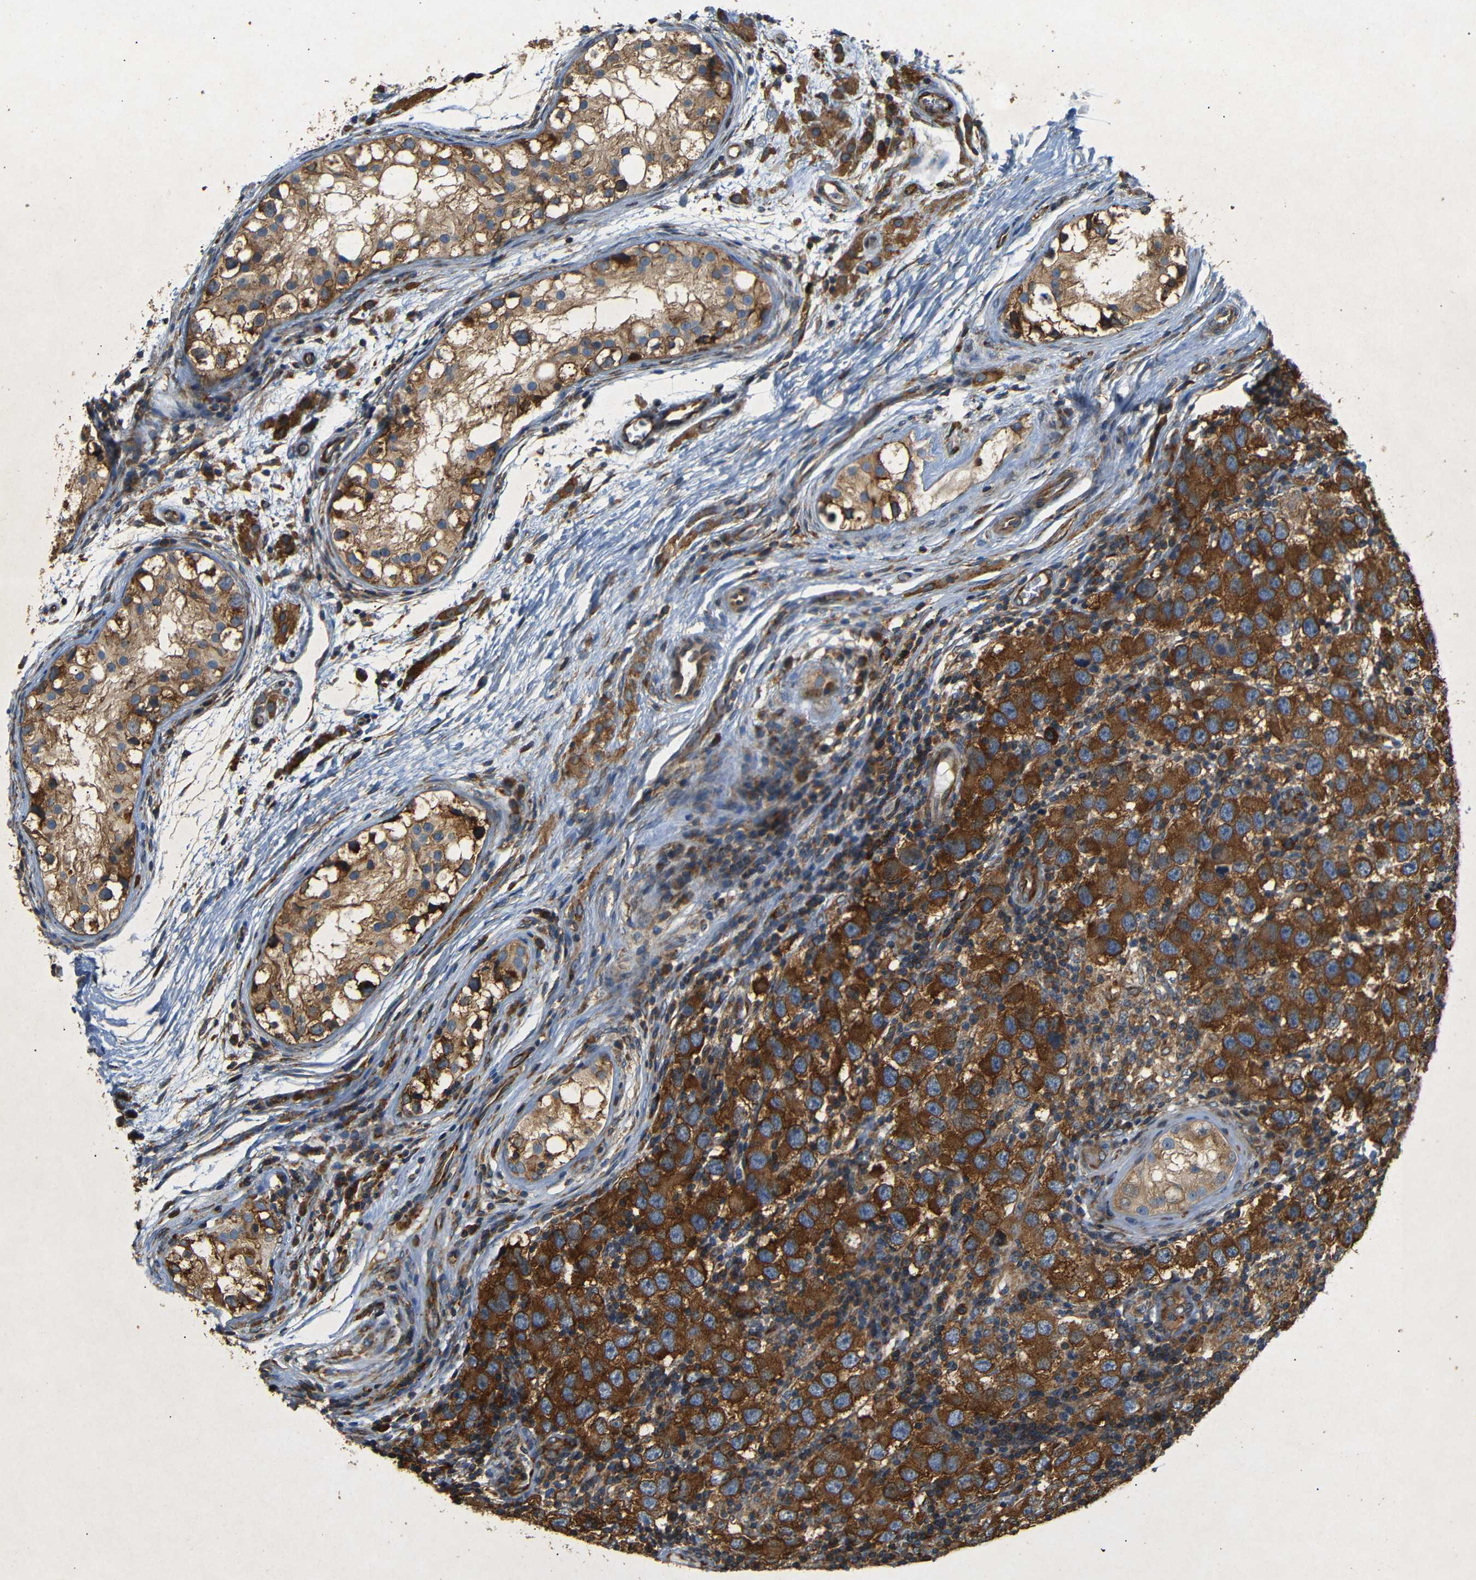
{"staining": {"intensity": "strong", "quantity": ">75%", "location": "cytoplasmic/membranous"}, "tissue": "testis cancer", "cell_type": "Tumor cells", "image_type": "cancer", "snomed": [{"axis": "morphology", "description": "Carcinoma, Embryonal, NOS"}, {"axis": "topography", "description": "Testis"}], "caption": "Protein expression analysis of testis cancer (embryonal carcinoma) shows strong cytoplasmic/membranous positivity in about >75% of tumor cells.", "gene": "BTF3", "patient": {"sex": "male", "age": 21}}